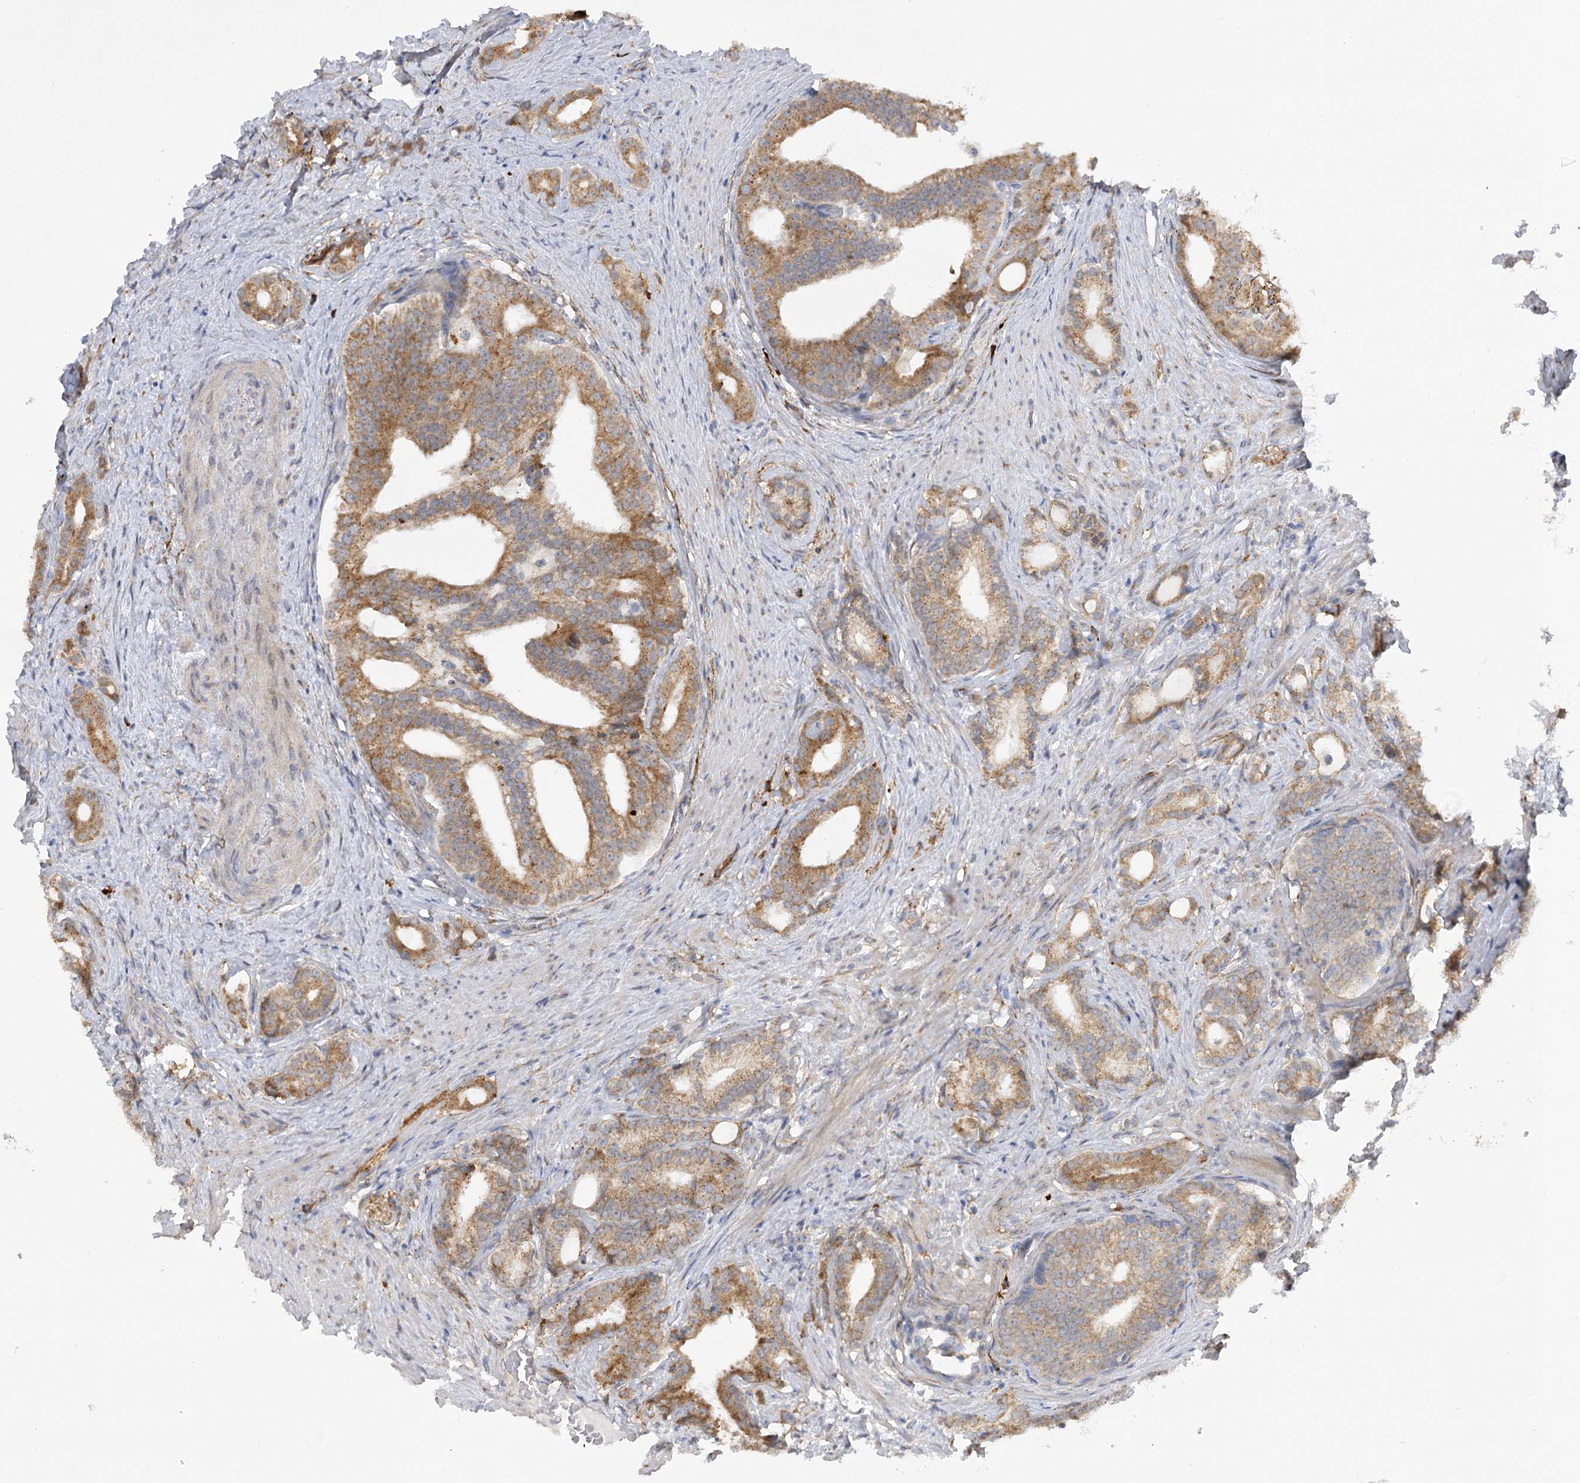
{"staining": {"intensity": "moderate", "quantity": ">75%", "location": "cytoplasmic/membranous"}, "tissue": "prostate cancer", "cell_type": "Tumor cells", "image_type": "cancer", "snomed": [{"axis": "morphology", "description": "Adenocarcinoma, Low grade"}, {"axis": "topography", "description": "Prostate"}], "caption": "An image of prostate cancer (adenocarcinoma (low-grade)) stained for a protein reveals moderate cytoplasmic/membranous brown staining in tumor cells.", "gene": "NCKAP5", "patient": {"sex": "male", "age": 71}}